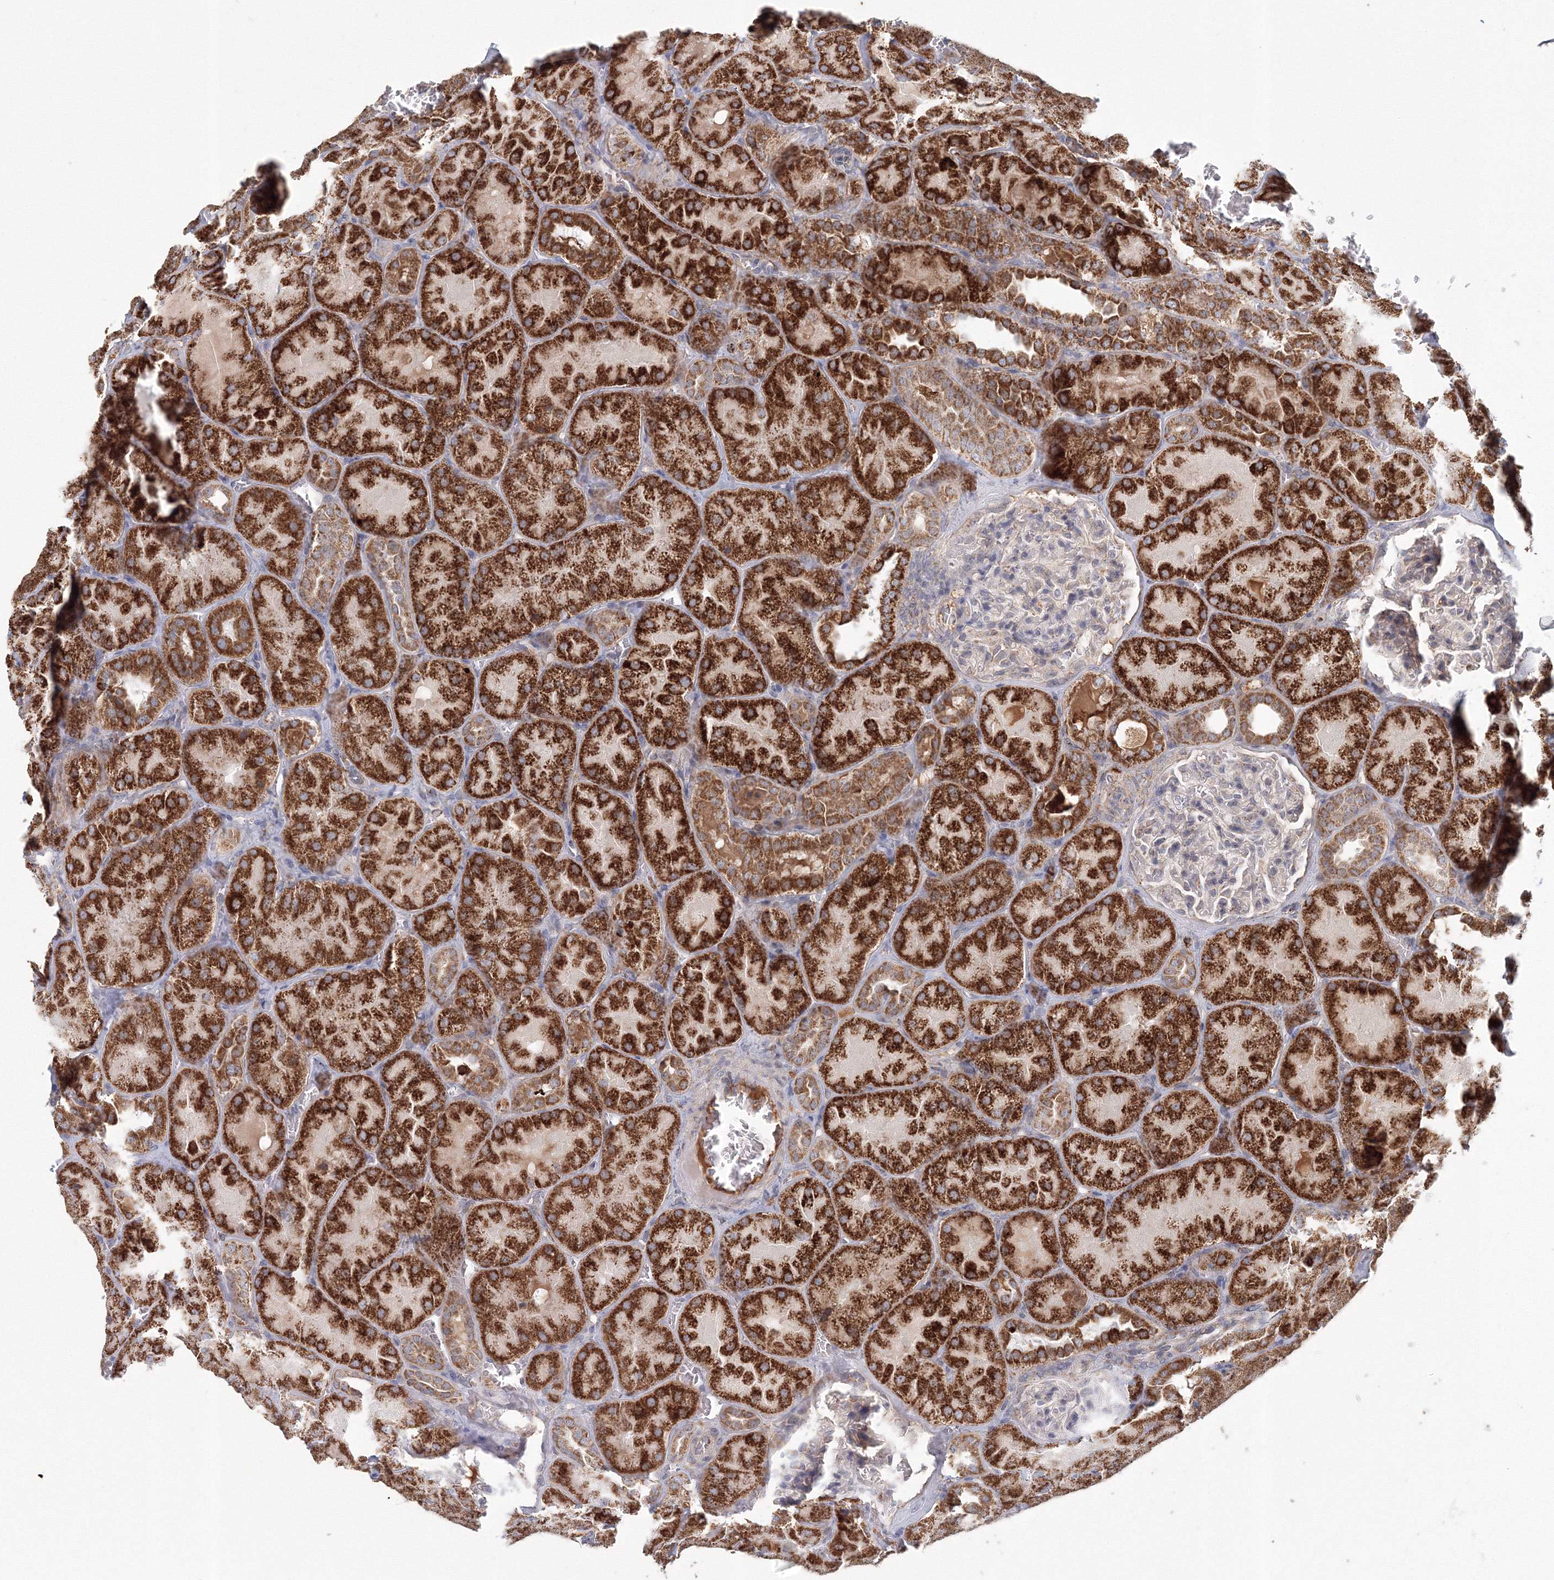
{"staining": {"intensity": "weak", "quantity": "<25%", "location": "cytoplasmic/membranous"}, "tissue": "kidney", "cell_type": "Cells in glomeruli", "image_type": "normal", "snomed": [{"axis": "morphology", "description": "Normal tissue, NOS"}, {"axis": "topography", "description": "Kidney"}], "caption": "This is an IHC micrograph of benign kidney. There is no staining in cells in glomeruli.", "gene": "GRPEL1", "patient": {"sex": "male", "age": 28}}